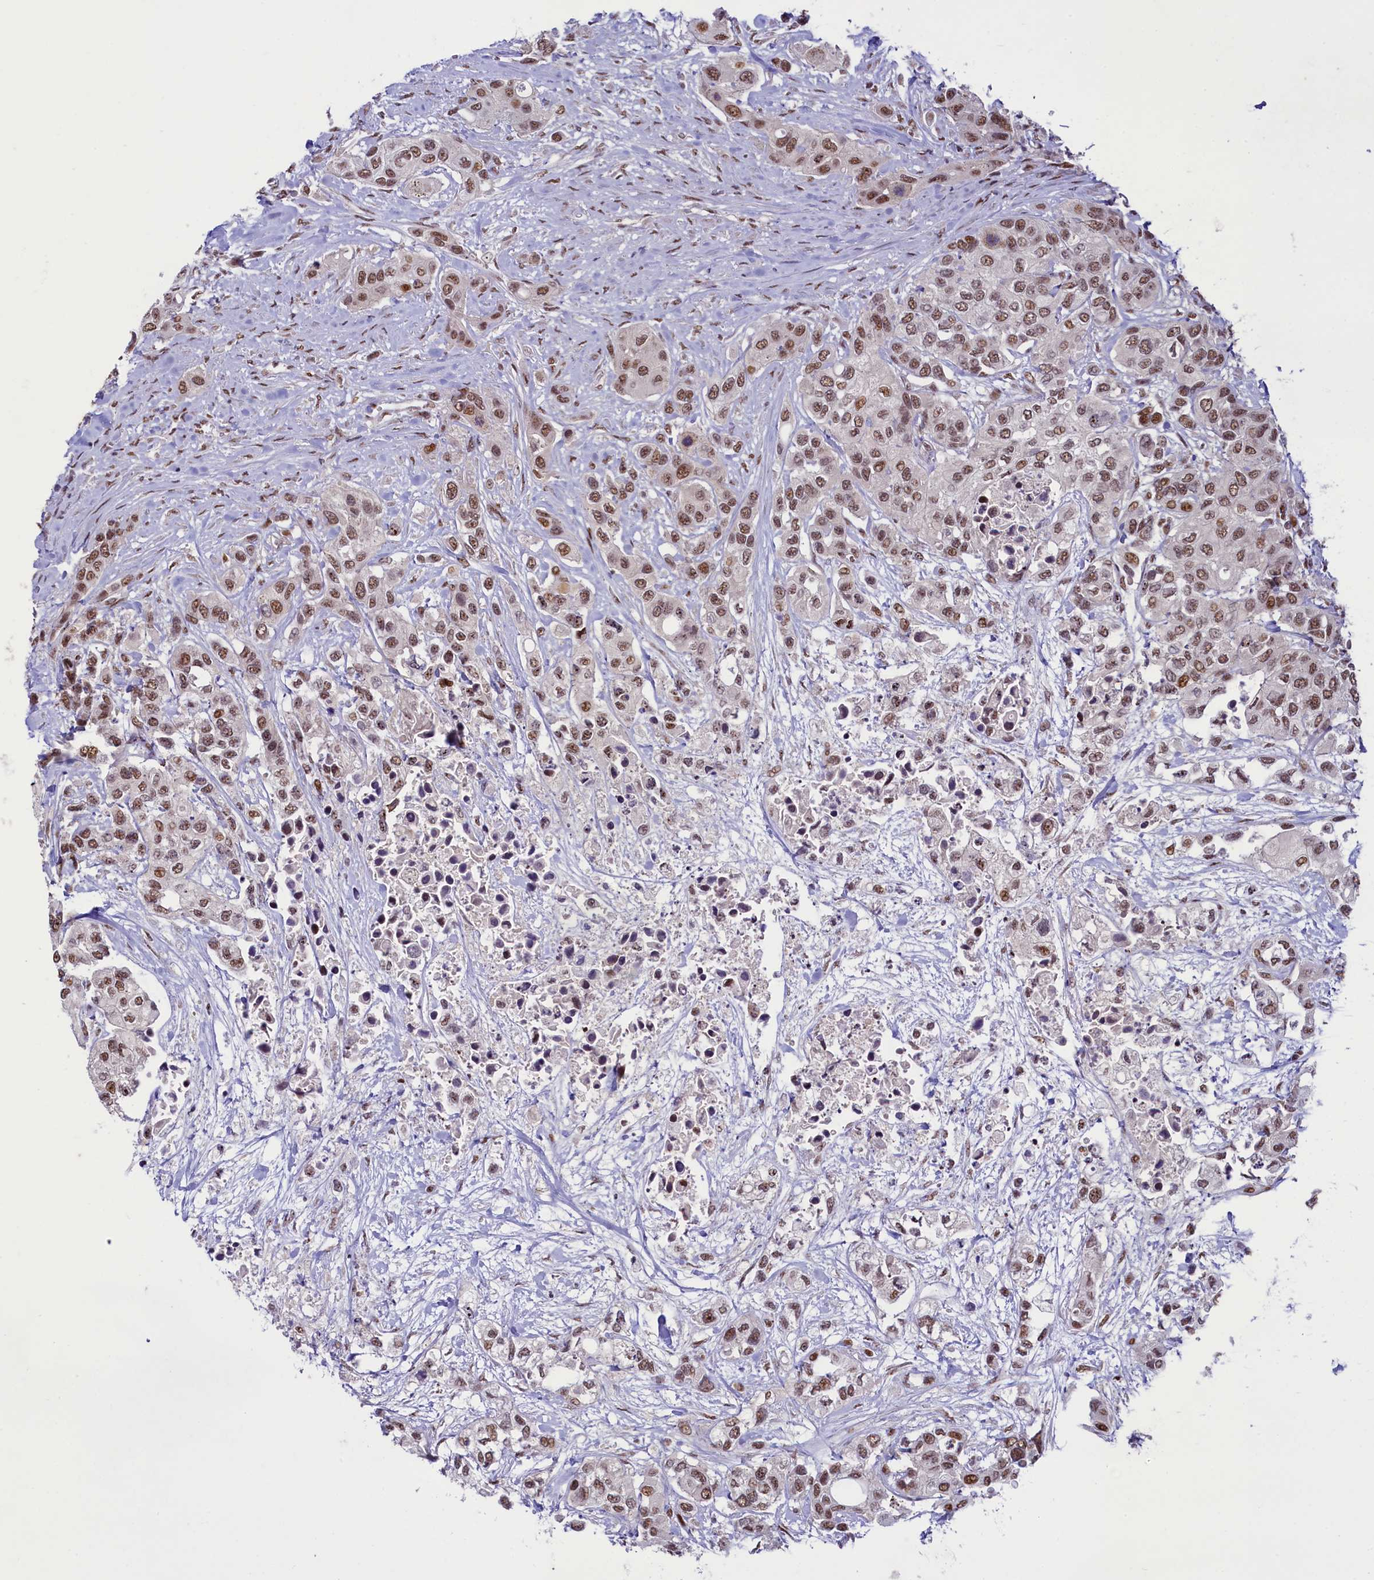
{"staining": {"intensity": "moderate", "quantity": ">75%", "location": "nuclear"}, "tissue": "urothelial cancer", "cell_type": "Tumor cells", "image_type": "cancer", "snomed": [{"axis": "morphology", "description": "Normal tissue, NOS"}, {"axis": "morphology", "description": "Urothelial carcinoma, High grade"}, {"axis": "topography", "description": "Vascular tissue"}, {"axis": "topography", "description": "Urinary bladder"}], "caption": "Urothelial cancer stained for a protein reveals moderate nuclear positivity in tumor cells. The staining is performed using DAB (3,3'-diaminobenzidine) brown chromogen to label protein expression. The nuclei are counter-stained blue using hematoxylin.", "gene": "ANKS3", "patient": {"sex": "female", "age": 56}}